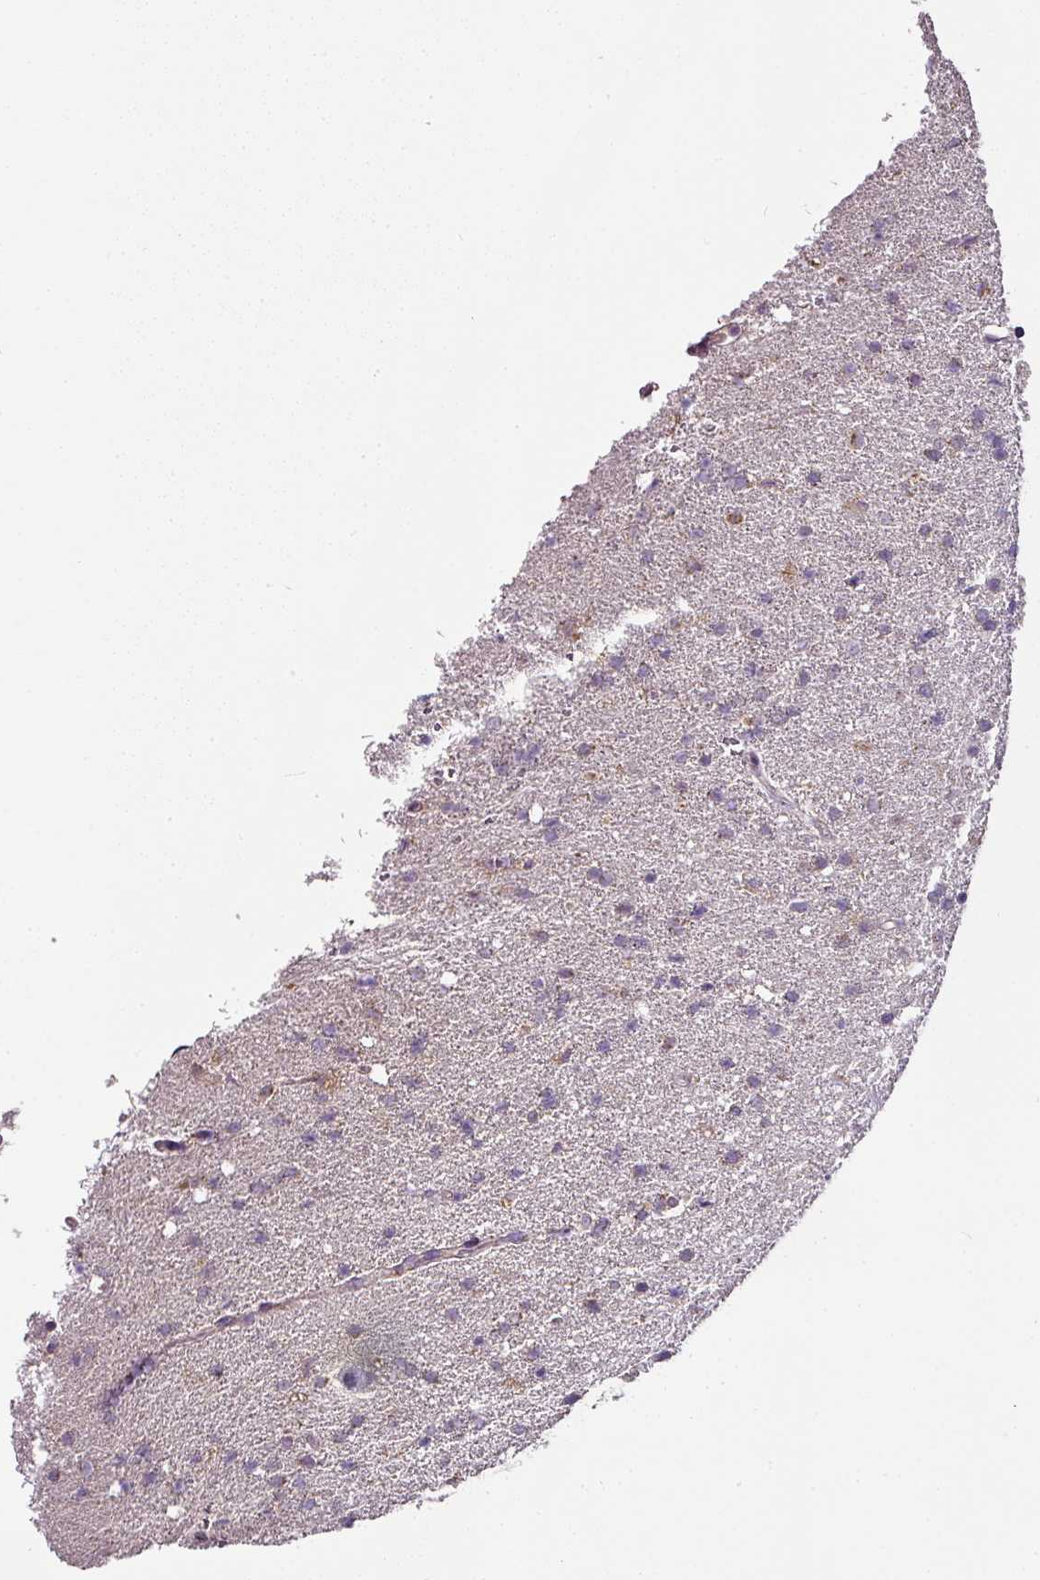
{"staining": {"intensity": "negative", "quantity": "none", "location": "none"}, "tissue": "glioma", "cell_type": "Tumor cells", "image_type": "cancer", "snomed": [{"axis": "morphology", "description": "Glioma, malignant, High grade"}, {"axis": "topography", "description": "Brain"}], "caption": "IHC micrograph of neoplastic tissue: human glioma stained with DAB demonstrates no significant protein staining in tumor cells.", "gene": "SKIC2", "patient": {"sex": "male", "age": 72}}